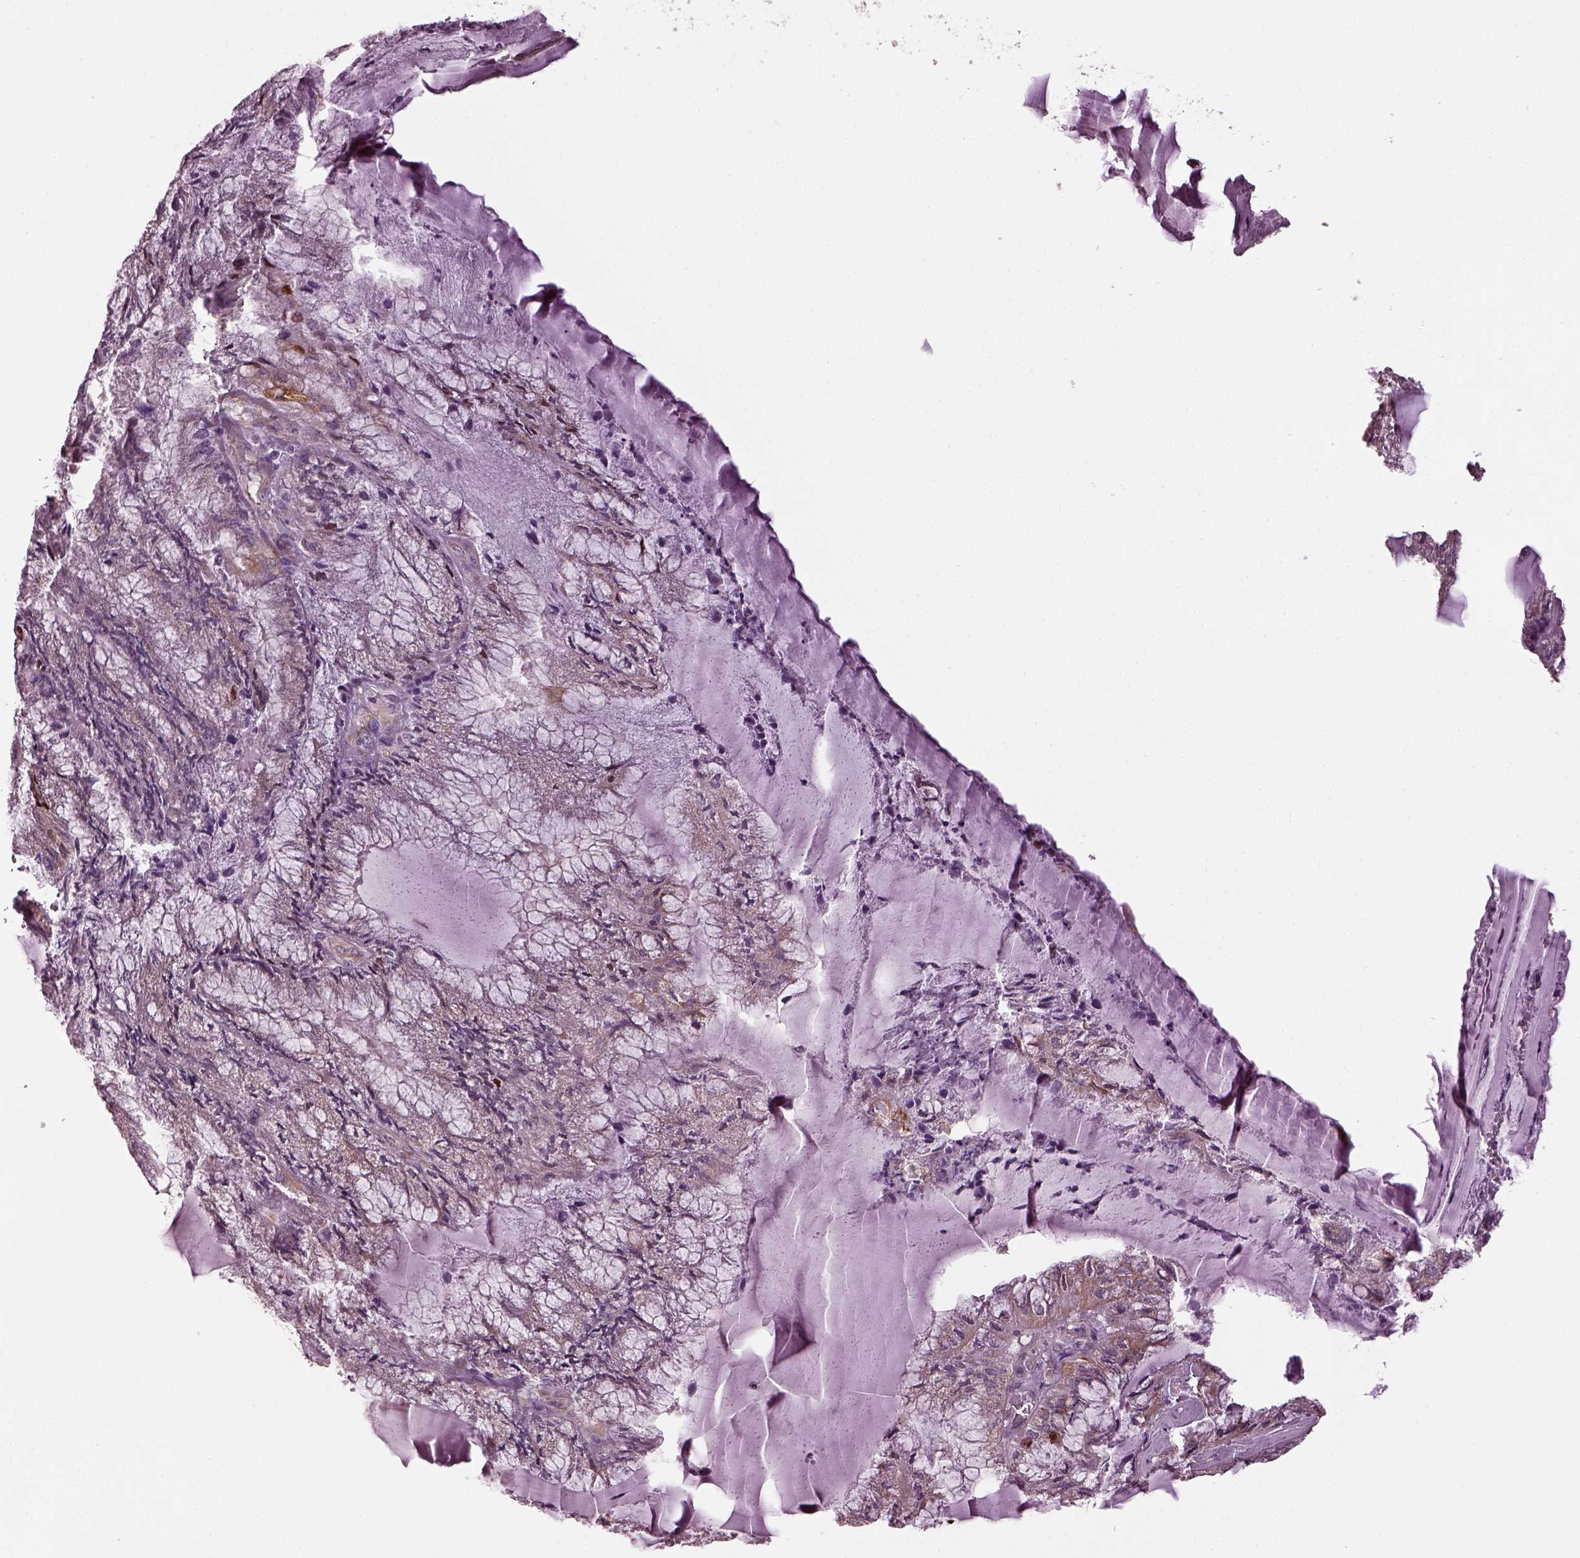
{"staining": {"intensity": "weak", "quantity": "25%-75%", "location": "cytoplasmic/membranous"}, "tissue": "endometrial cancer", "cell_type": "Tumor cells", "image_type": "cancer", "snomed": [{"axis": "morphology", "description": "Carcinoma, NOS"}, {"axis": "topography", "description": "Endometrium"}], "caption": "Protein expression analysis of endometrial cancer (carcinoma) demonstrates weak cytoplasmic/membranous expression in approximately 25%-75% of tumor cells.", "gene": "RUFY3", "patient": {"sex": "female", "age": 62}}